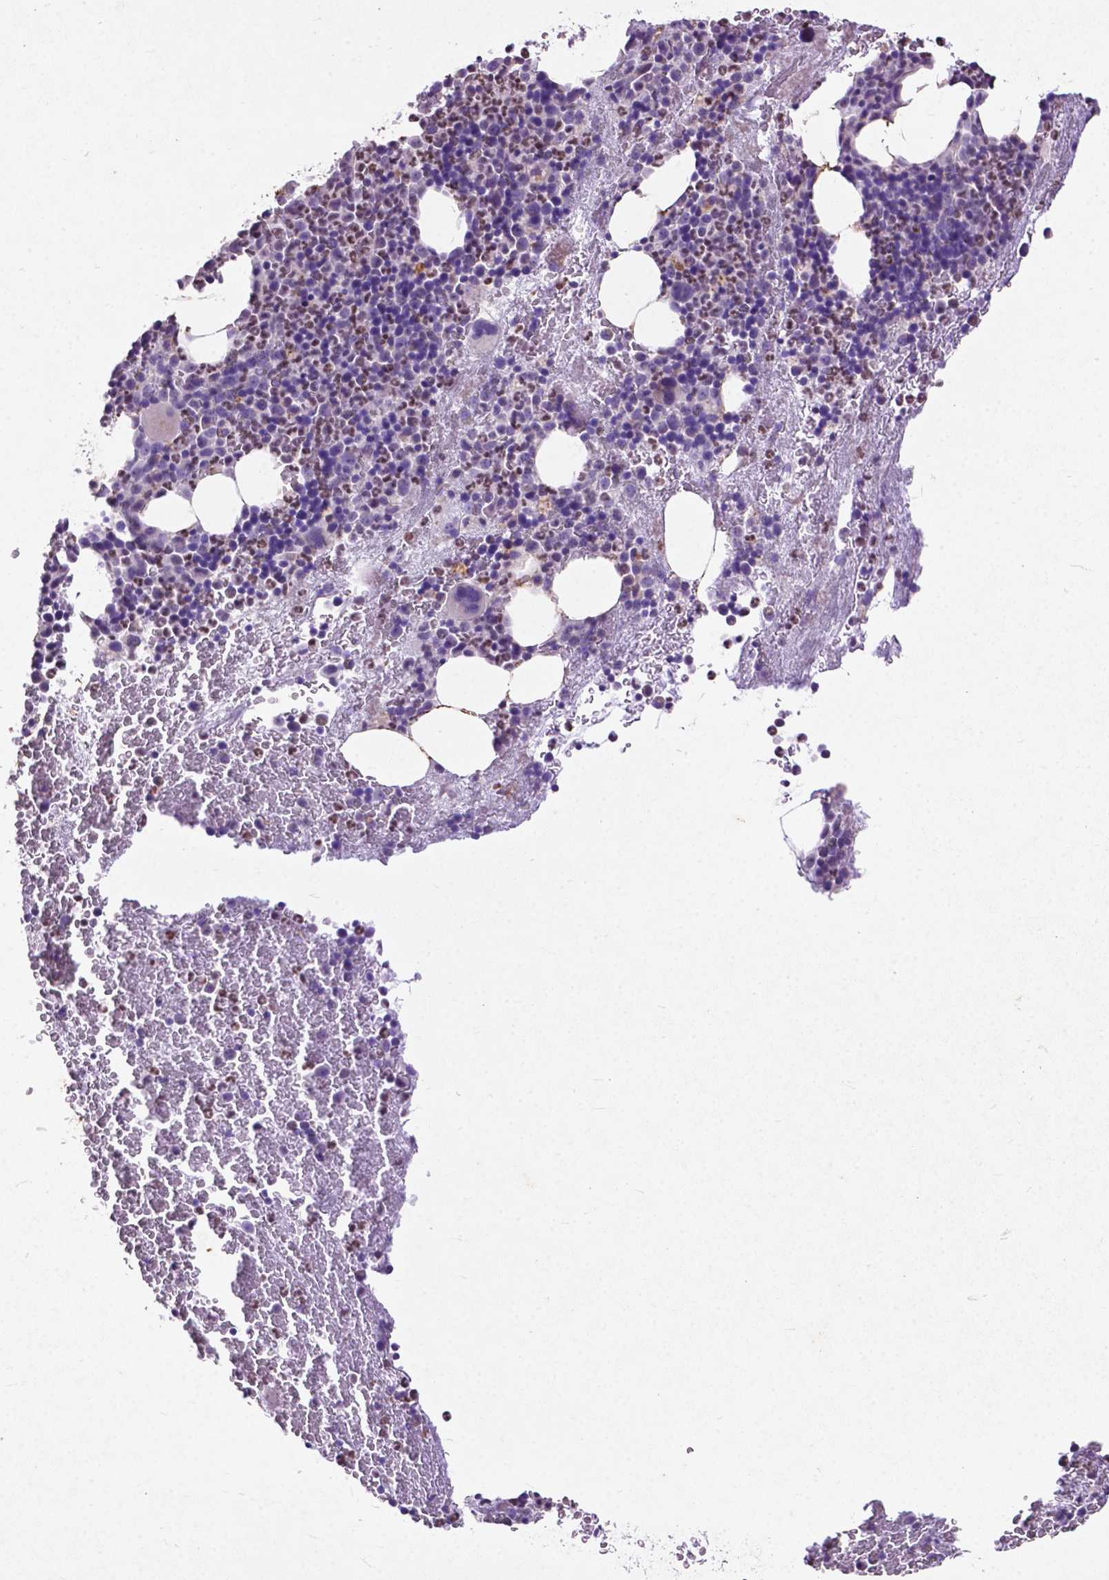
{"staining": {"intensity": "moderate", "quantity": "<25%", "location": "cytoplasmic/membranous"}, "tissue": "bone marrow", "cell_type": "Hematopoietic cells", "image_type": "normal", "snomed": [{"axis": "morphology", "description": "Normal tissue, NOS"}, {"axis": "topography", "description": "Bone marrow"}], "caption": "Protein analysis of benign bone marrow demonstrates moderate cytoplasmic/membranous staining in approximately <25% of hematopoietic cells. The protein of interest is stained brown, and the nuclei are stained in blue (DAB IHC with brightfield microscopy, high magnification).", "gene": "THEGL", "patient": {"sex": "male", "age": 44}}